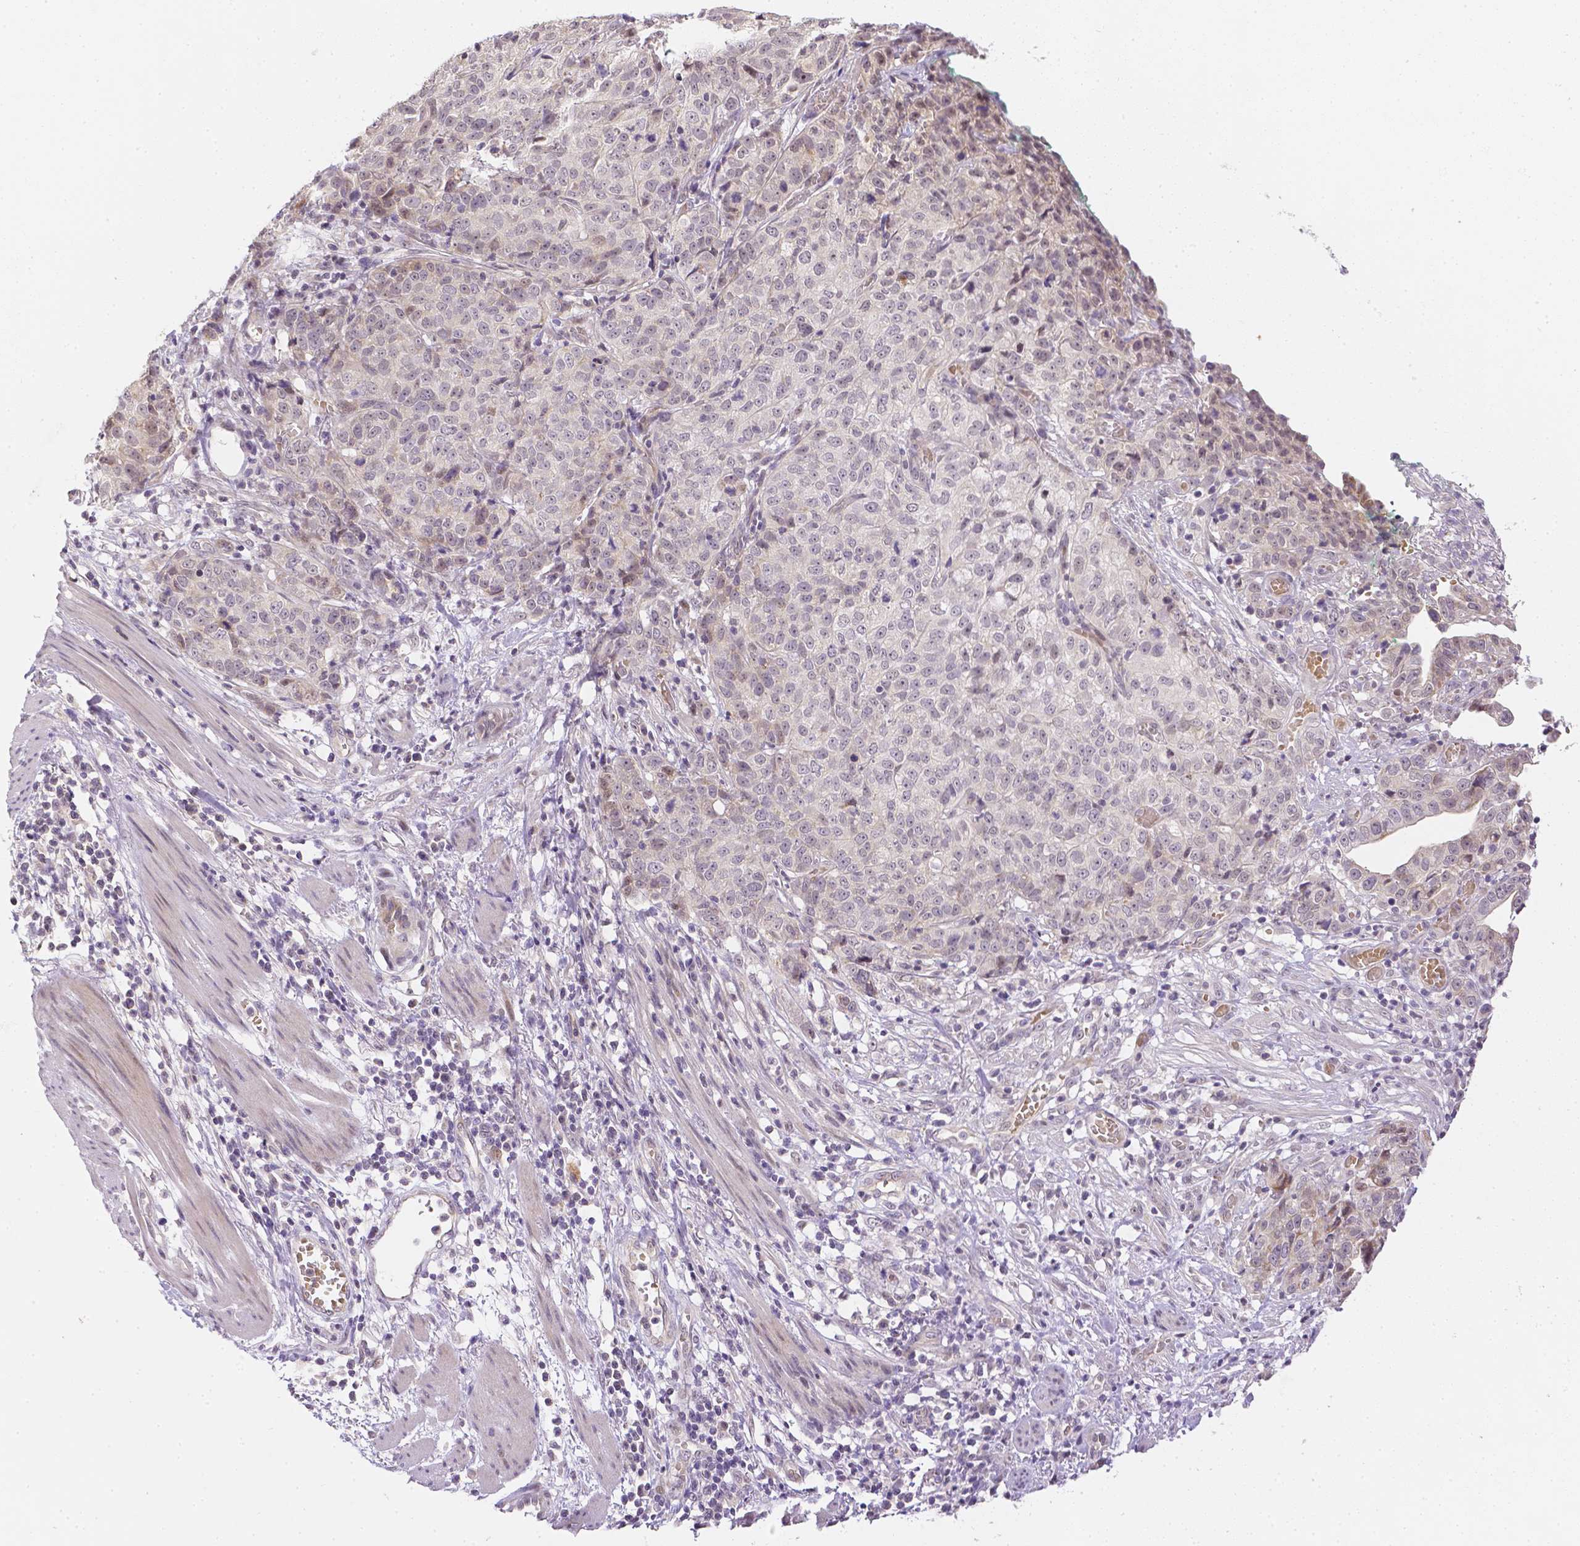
{"staining": {"intensity": "weak", "quantity": "<25%", "location": "cytoplasmic/membranous"}, "tissue": "stomach cancer", "cell_type": "Tumor cells", "image_type": "cancer", "snomed": [{"axis": "morphology", "description": "Adenocarcinoma, NOS"}, {"axis": "topography", "description": "Stomach, upper"}], "caption": "Human adenocarcinoma (stomach) stained for a protein using IHC exhibits no staining in tumor cells.", "gene": "ZNF280B", "patient": {"sex": "female", "age": 67}}